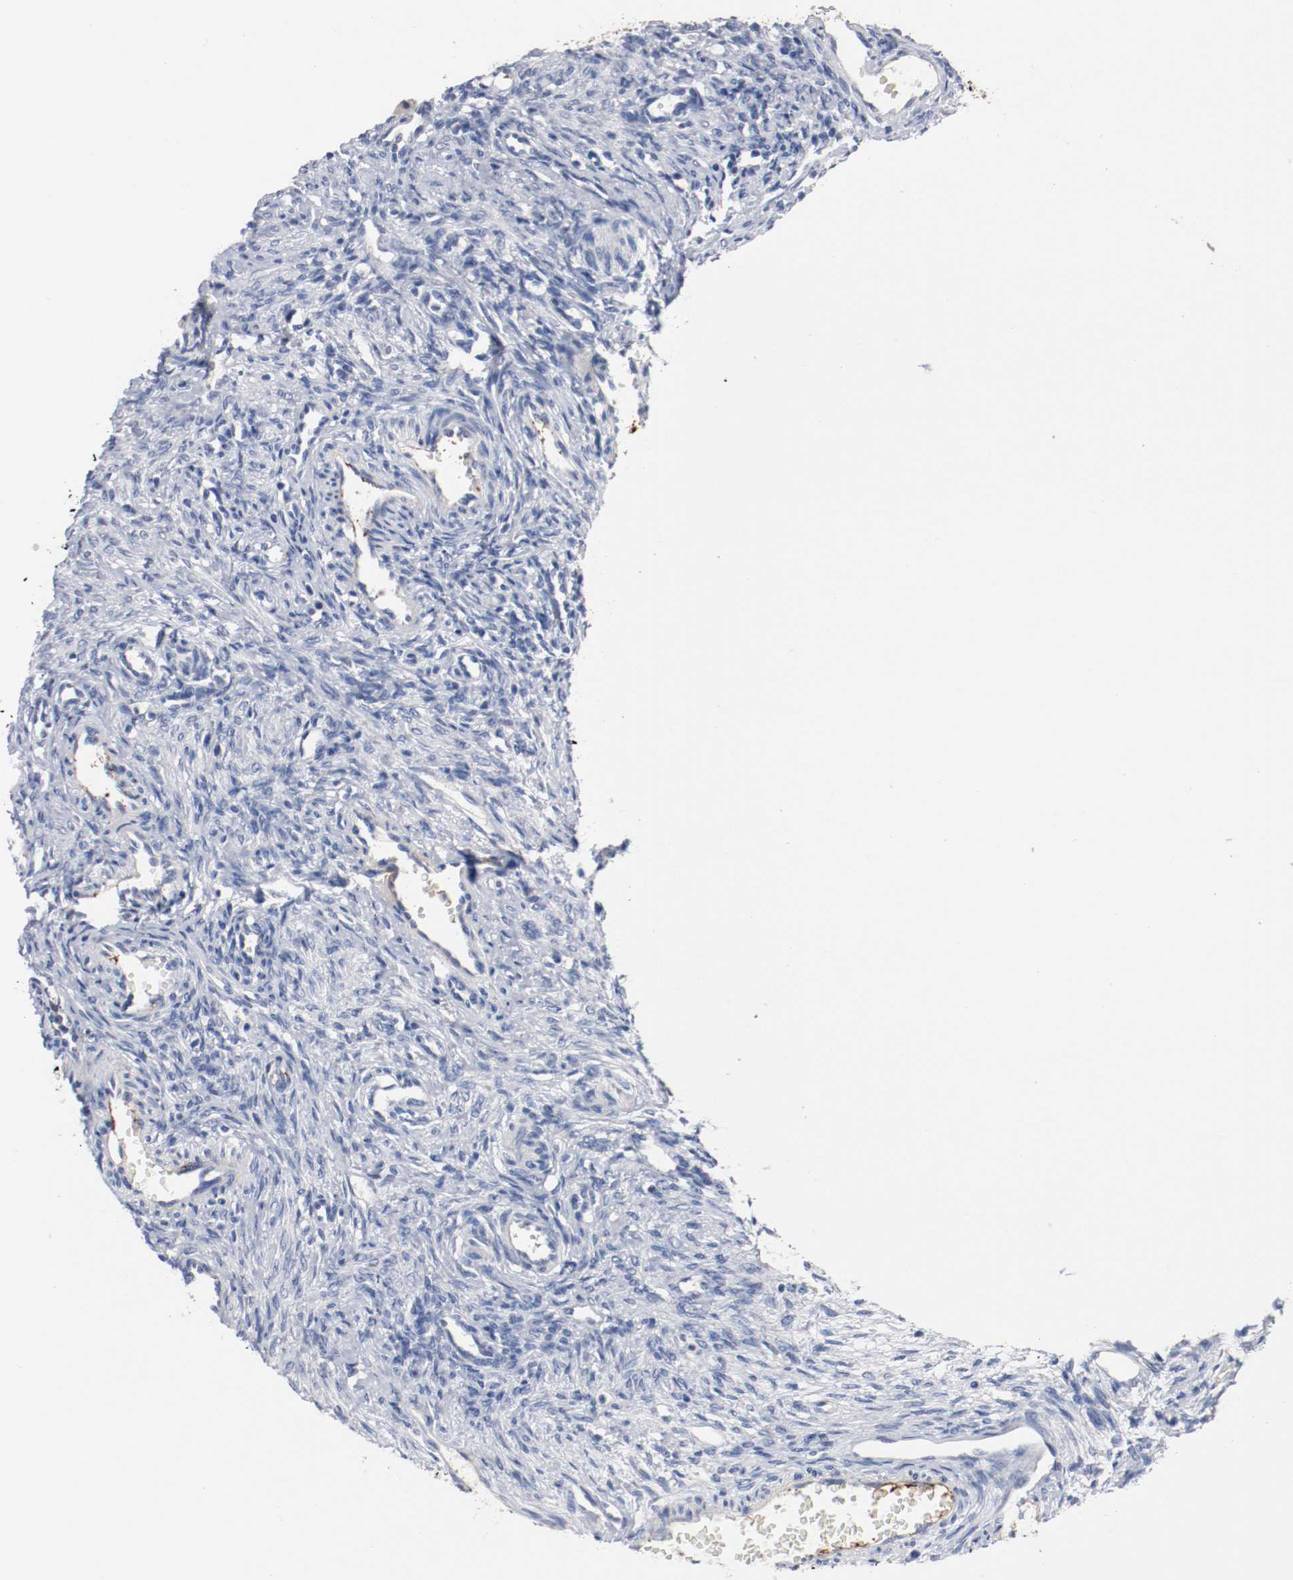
{"staining": {"intensity": "negative", "quantity": "none", "location": "none"}, "tissue": "ovary", "cell_type": "Ovarian stroma cells", "image_type": "normal", "snomed": [{"axis": "morphology", "description": "Normal tissue, NOS"}, {"axis": "topography", "description": "Ovary"}], "caption": "Human ovary stained for a protein using immunohistochemistry (IHC) demonstrates no staining in ovarian stroma cells.", "gene": "TNC", "patient": {"sex": "female", "age": 33}}